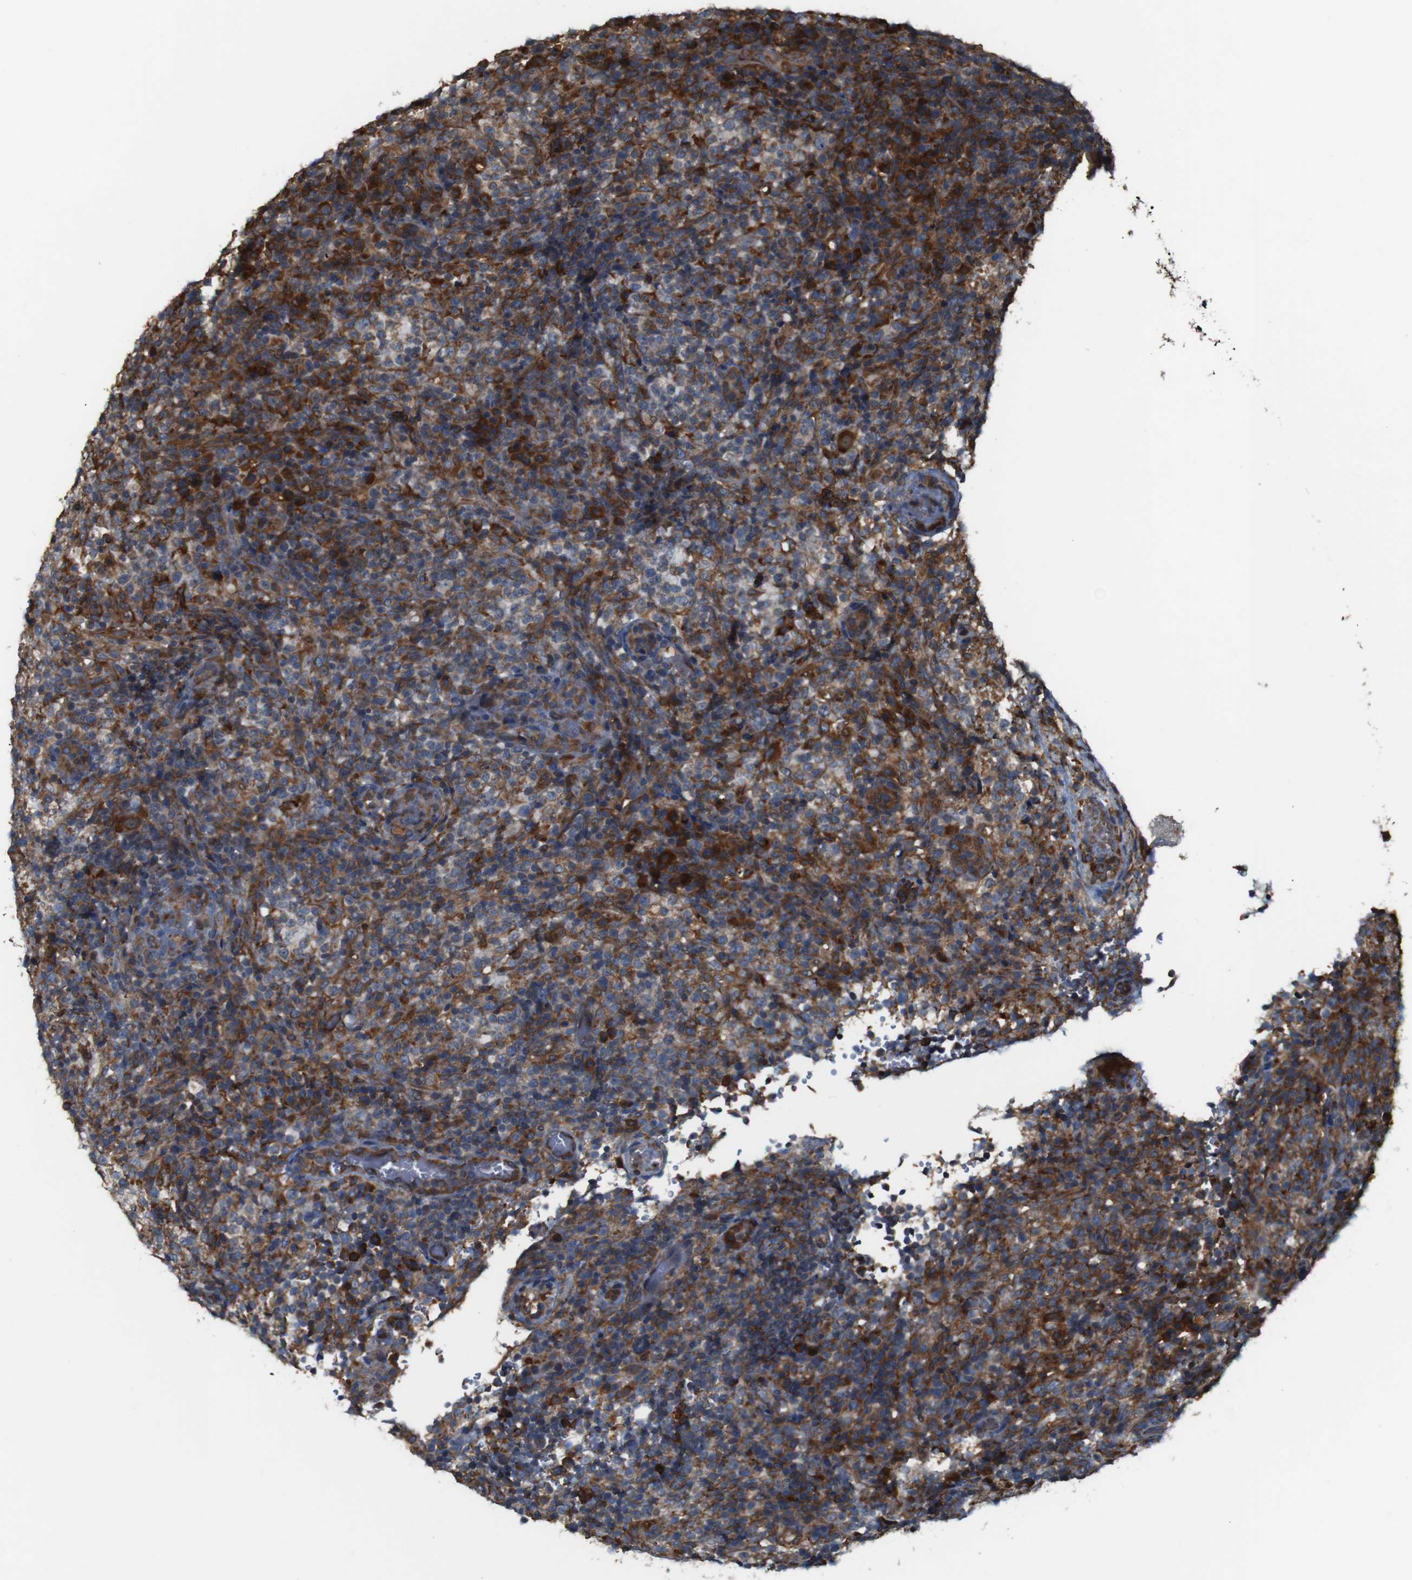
{"staining": {"intensity": "moderate", "quantity": ">75%", "location": "cytoplasmic/membranous"}, "tissue": "lymphoma", "cell_type": "Tumor cells", "image_type": "cancer", "snomed": [{"axis": "morphology", "description": "Malignant lymphoma, non-Hodgkin's type, High grade"}, {"axis": "topography", "description": "Lymph node"}], "caption": "Approximately >75% of tumor cells in lymphoma show moderate cytoplasmic/membranous protein expression as visualized by brown immunohistochemical staining.", "gene": "UGGT1", "patient": {"sex": "female", "age": 76}}